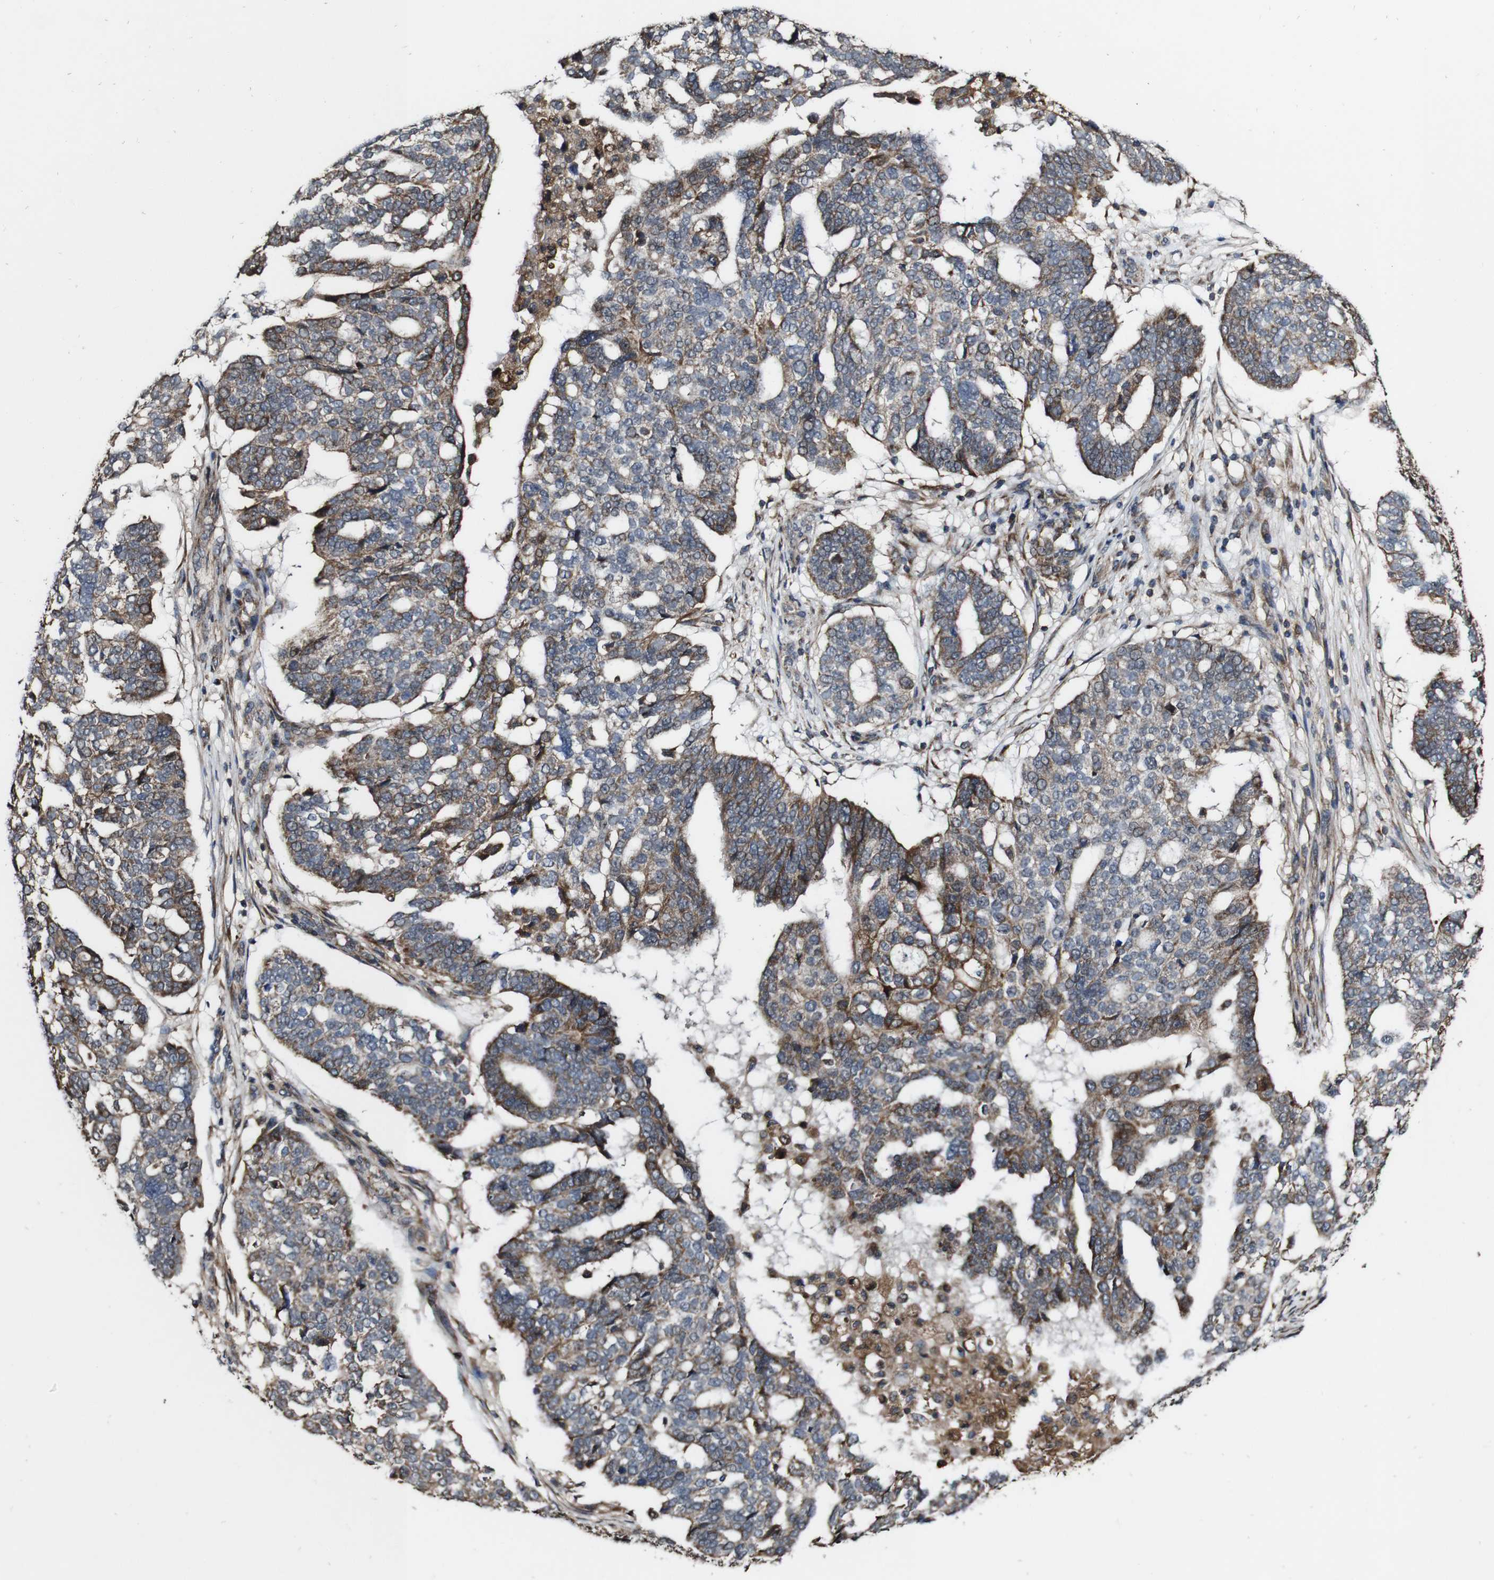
{"staining": {"intensity": "moderate", "quantity": "25%-75%", "location": "cytoplasmic/membranous"}, "tissue": "ovarian cancer", "cell_type": "Tumor cells", "image_type": "cancer", "snomed": [{"axis": "morphology", "description": "Cystadenocarcinoma, serous, NOS"}, {"axis": "topography", "description": "Ovary"}], "caption": "High-magnification brightfield microscopy of serous cystadenocarcinoma (ovarian) stained with DAB (brown) and counterstained with hematoxylin (blue). tumor cells exhibit moderate cytoplasmic/membranous staining is present in about25%-75% of cells.", "gene": "BTN3A3", "patient": {"sex": "female", "age": 59}}